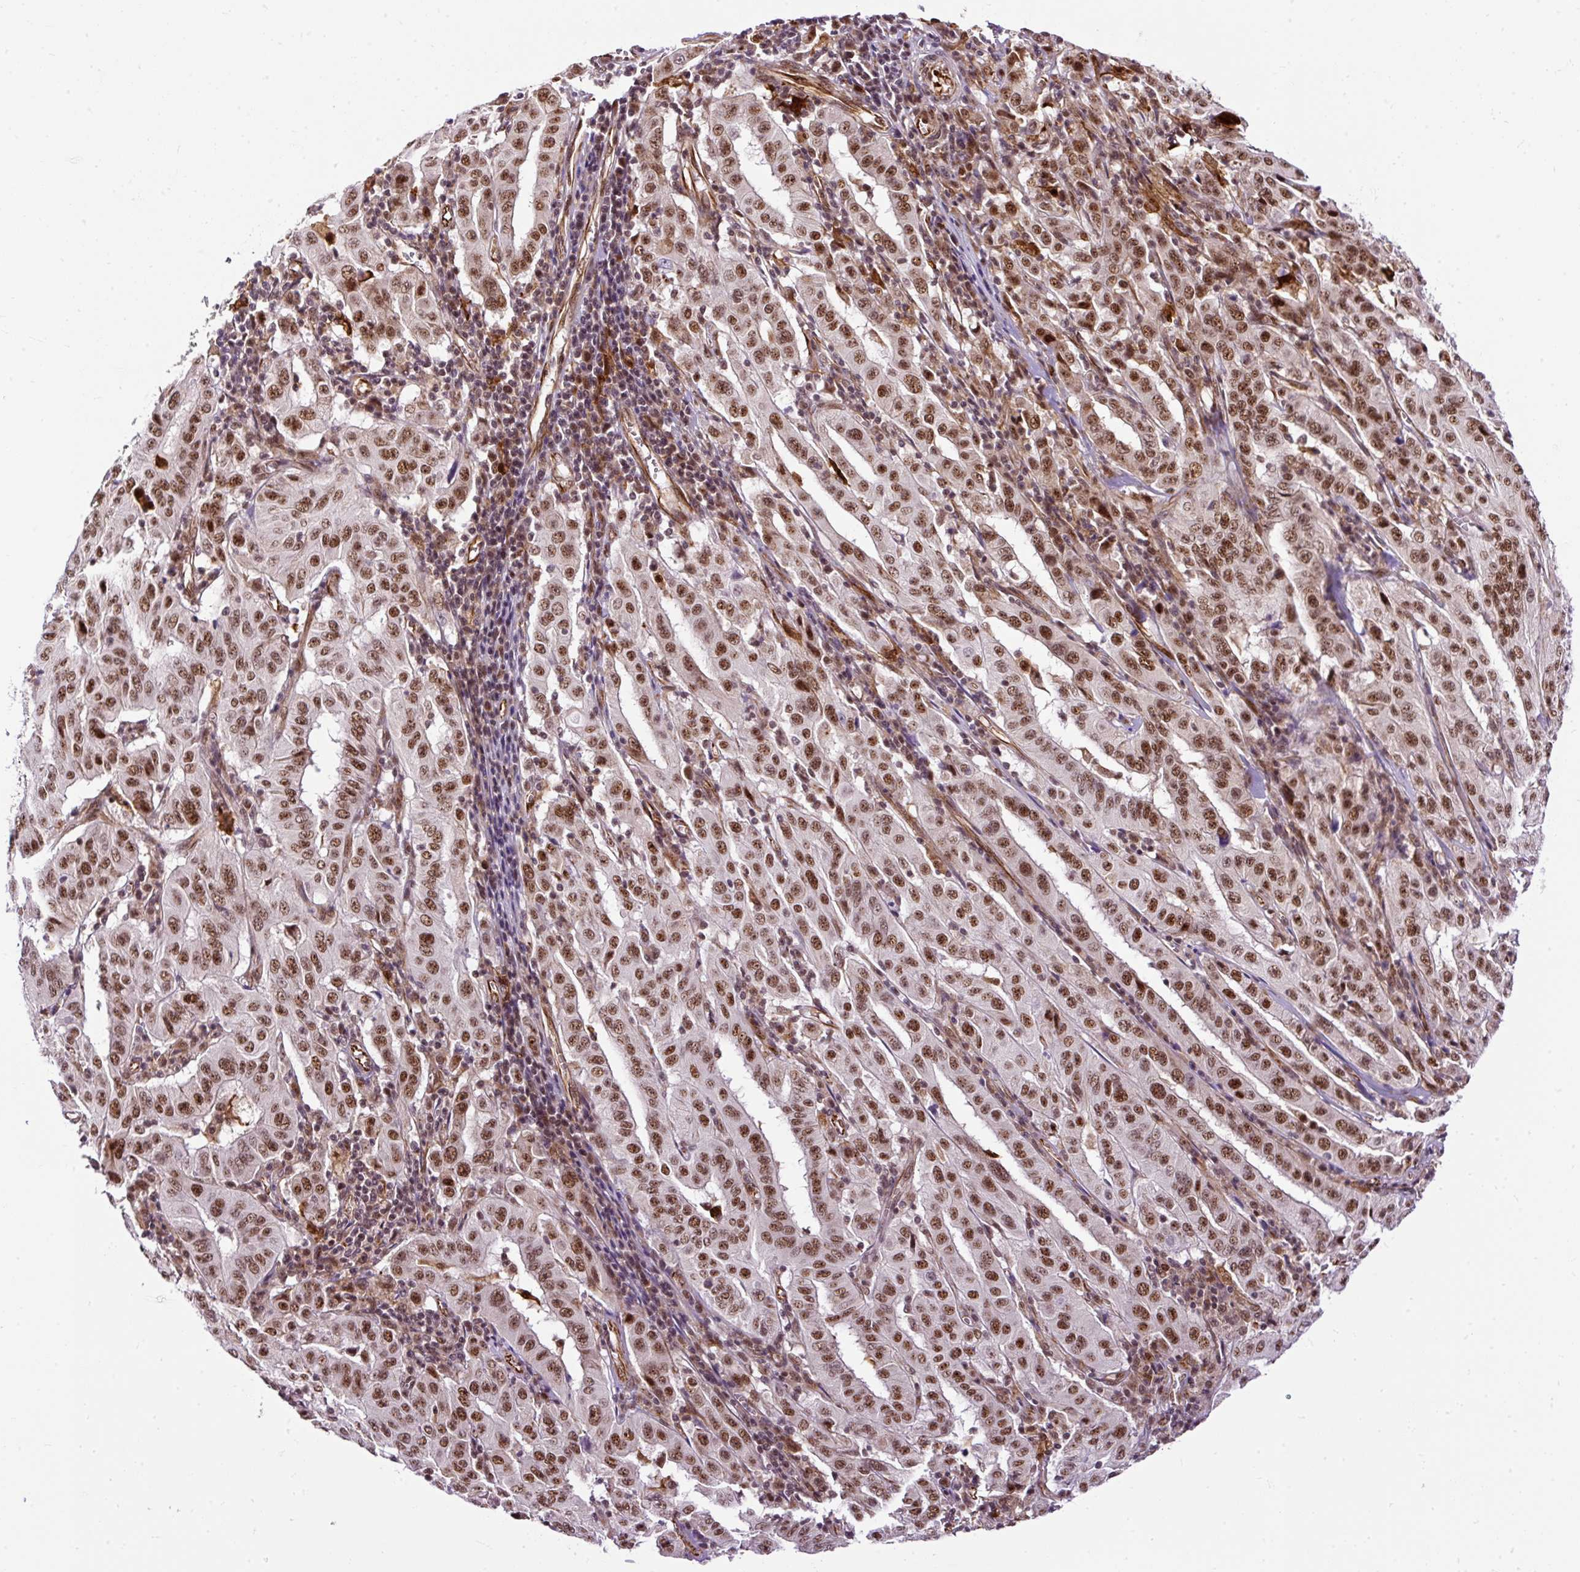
{"staining": {"intensity": "moderate", "quantity": ">75%", "location": "nuclear"}, "tissue": "pancreatic cancer", "cell_type": "Tumor cells", "image_type": "cancer", "snomed": [{"axis": "morphology", "description": "Adenocarcinoma, NOS"}, {"axis": "topography", "description": "Pancreas"}], "caption": "Moderate nuclear staining is appreciated in about >75% of tumor cells in pancreatic adenocarcinoma. Nuclei are stained in blue.", "gene": "LUC7L2", "patient": {"sex": "male", "age": 63}}